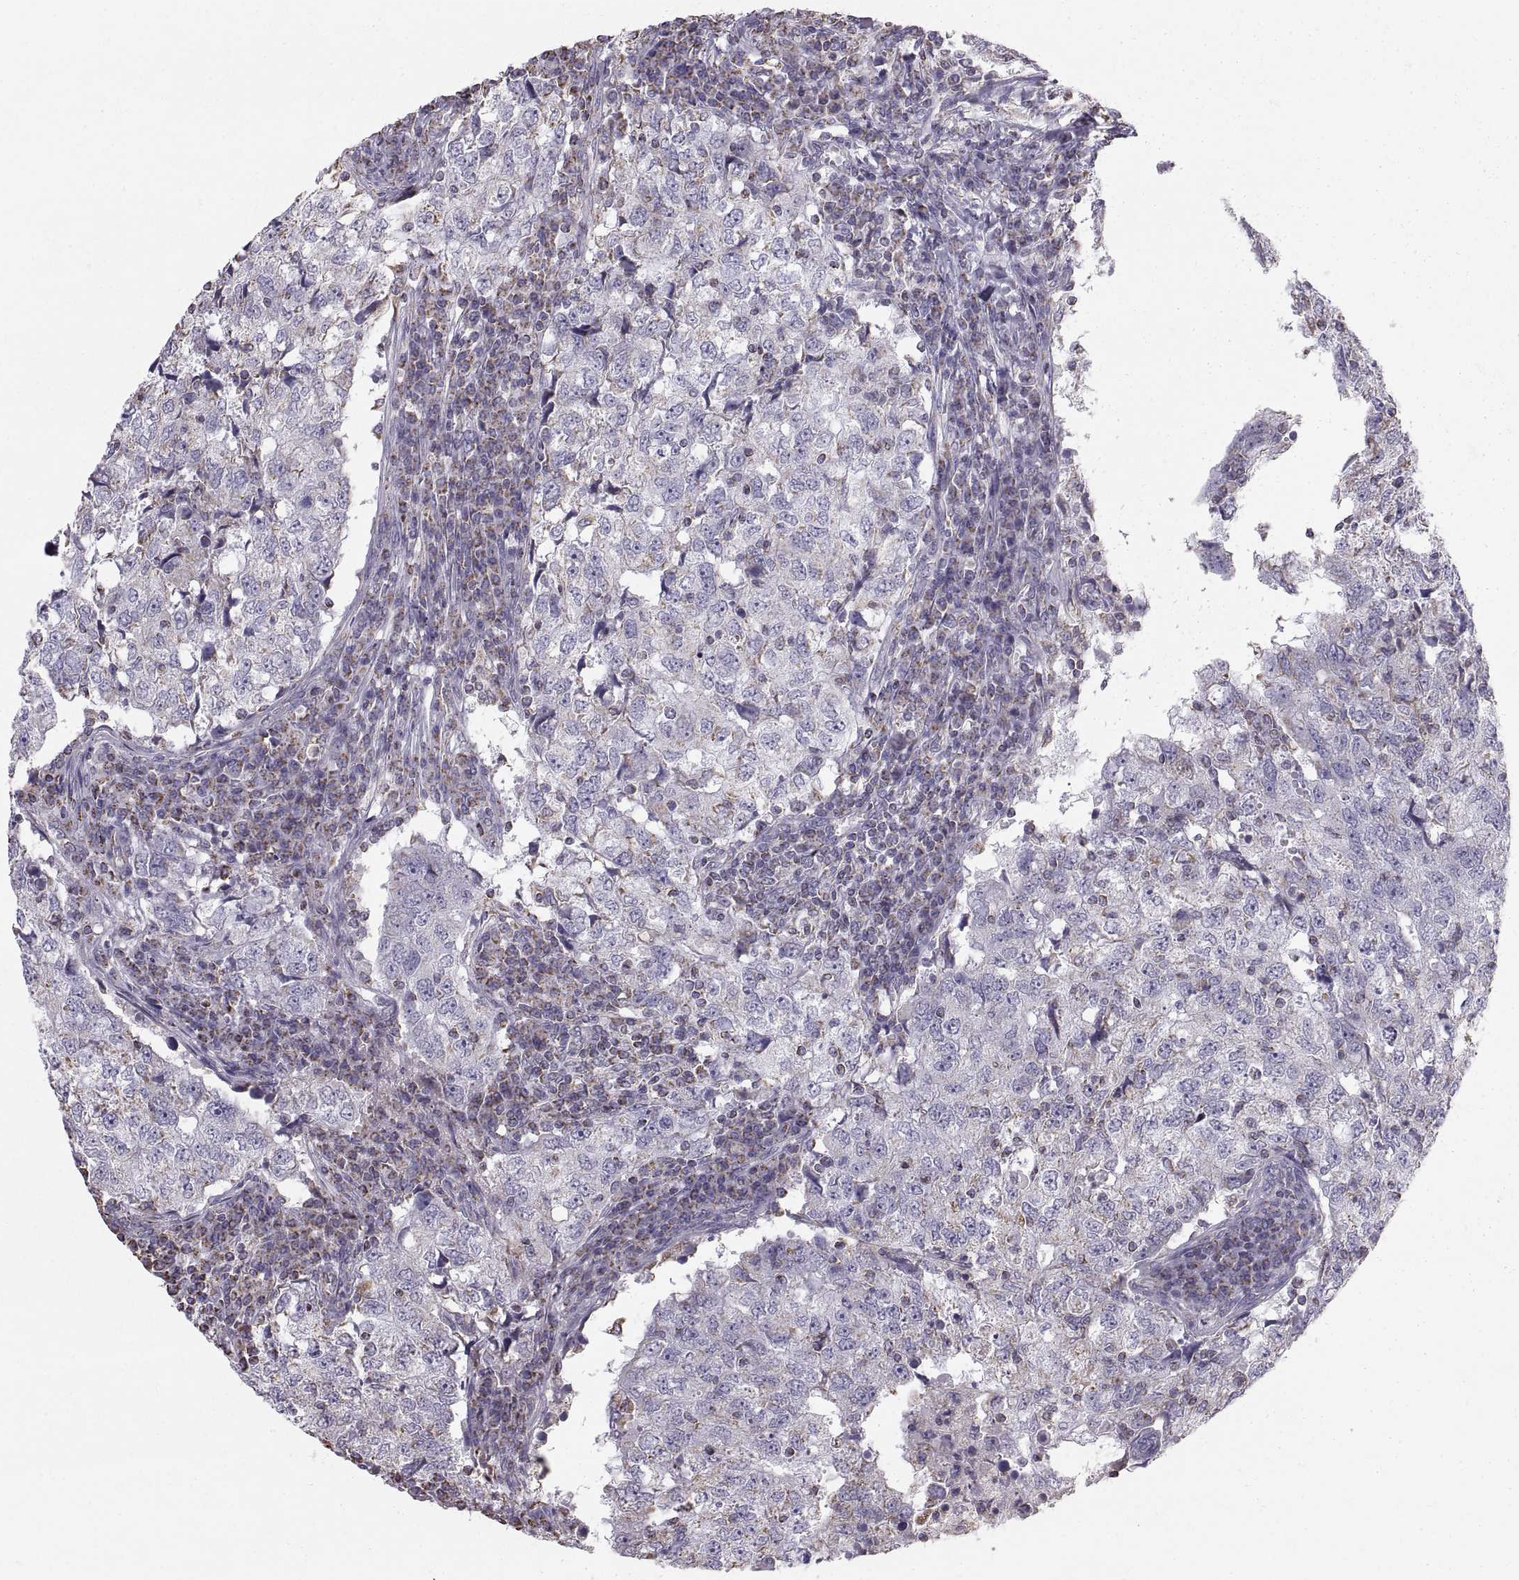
{"staining": {"intensity": "weak", "quantity": "<25%", "location": "cytoplasmic/membranous"}, "tissue": "breast cancer", "cell_type": "Tumor cells", "image_type": "cancer", "snomed": [{"axis": "morphology", "description": "Duct carcinoma"}, {"axis": "topography", "description": "Breast"}], "caption": "Immunohistochemistry (IHC) image of neoplastic tissue: breast invasive ductal carcinoma stained with DAB shows no significant protein expression in tumor cells.", "gene": "STMND1", "patient": {"sex": "female", "age": 30}}